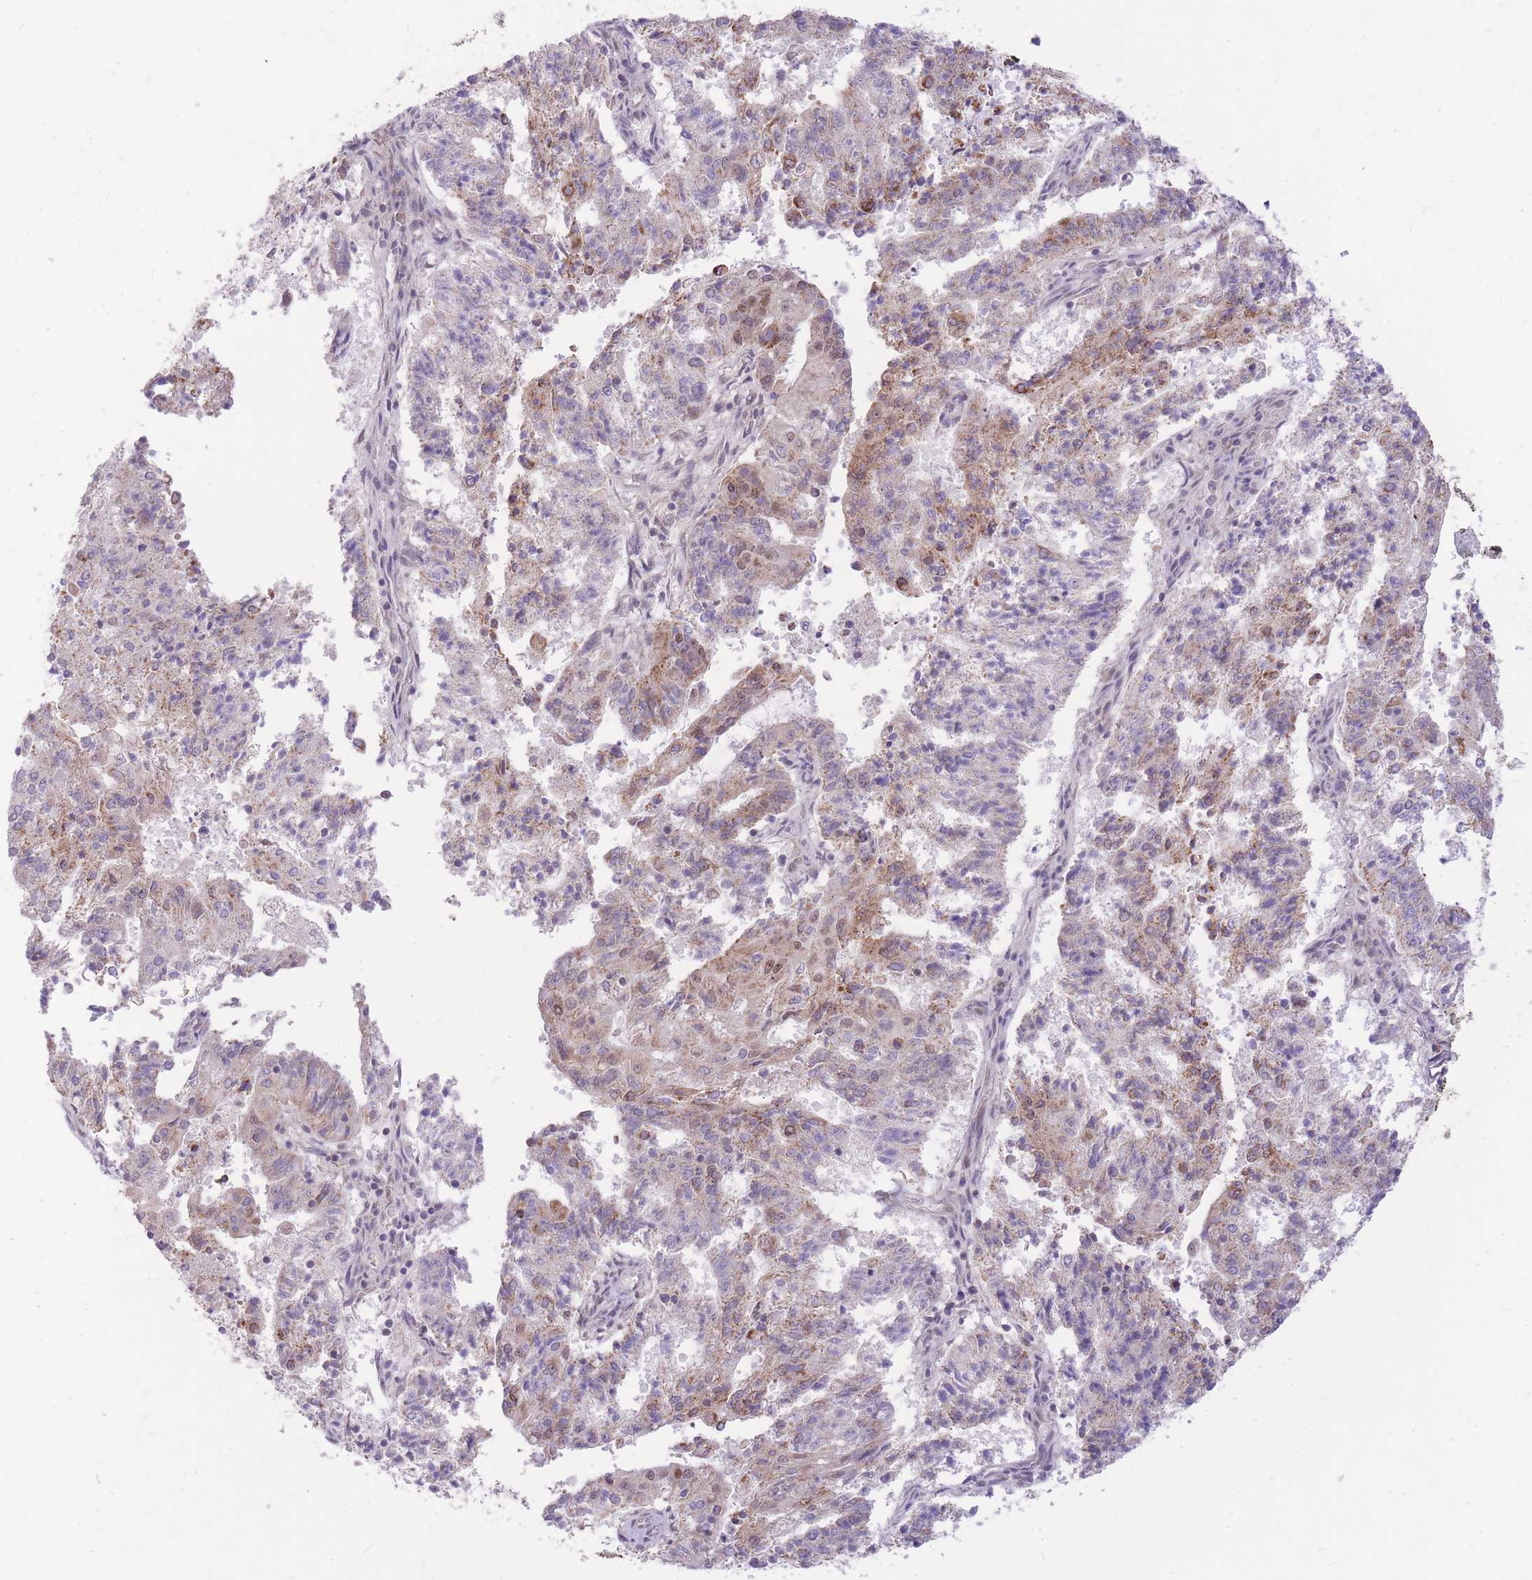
{"staining": {"intensity": "moderate", "quantity": "<25%", "location": "cytoplasmic/membranous"}, "tissue": "endometrial cancer", "cell_type": "Tumor cells", "image_type": "cancer", "snomed": [{"axis": "morphology", "description": "Adenocarcinoma, NOS"}, {"axis": "topography", "description": "Endometrium"}], "caption": "Immunohistochemical staining of adenocarcinoma (endometrial) displays moderate cytoplasmic/membranous protein positivity in about <25% of tumor cells. (Stains: DAB in brown, nuclei in blue, Microscopy: brightfield microscopy at high magnification).", "gene": "MINDY2", "patient": {"sex": "female", "age": 82}}